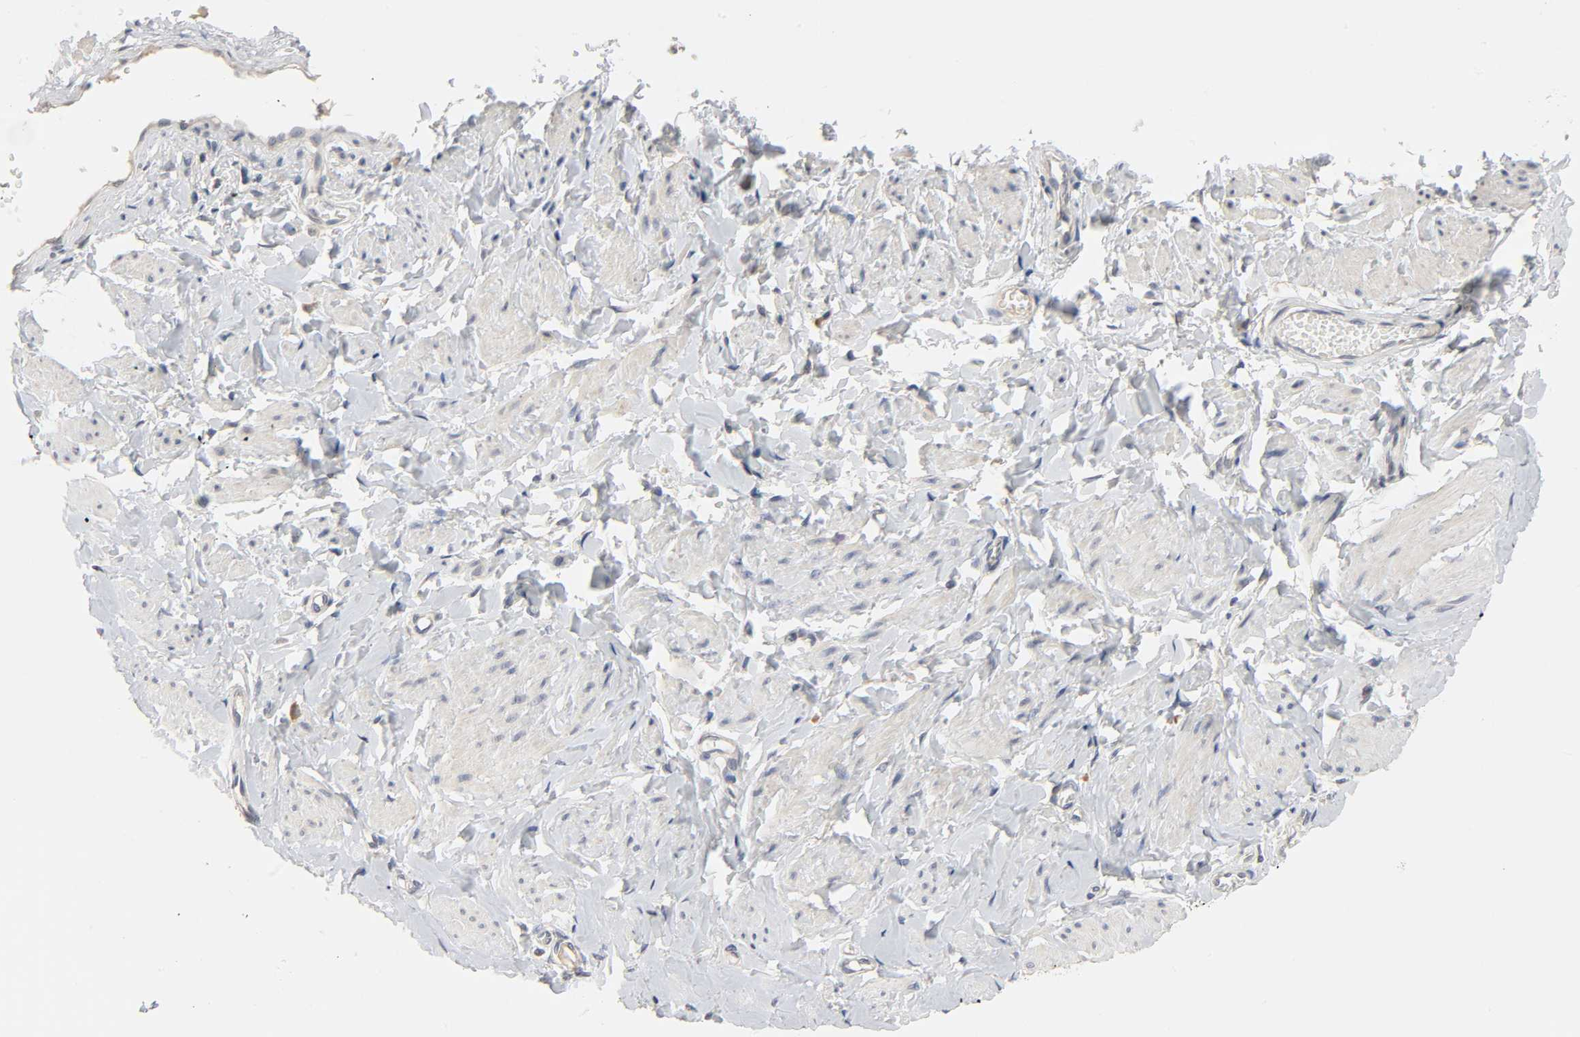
{"staining": {"intensity": "negative", "quantity": "none", "location": "none"}, "tissue": "vagina", "cell_type": "Squamous epithelial cells", "image_type": "normal", "snomed": [{"axis": "morphology", "description": "Normal tissue, NOS"}, {"axis": "topography", "description": "Vagina"}], "caption": "Immunohistochemistry (IHC) of benign human vagina reveals no expression in squamous epithelial cells. The staining is performed using DAB brown chromogen with nuclei counter-stained in using hematoxylin.", "gene": "CLEC4E", "patient": {"sex": "female", "age": 55}}